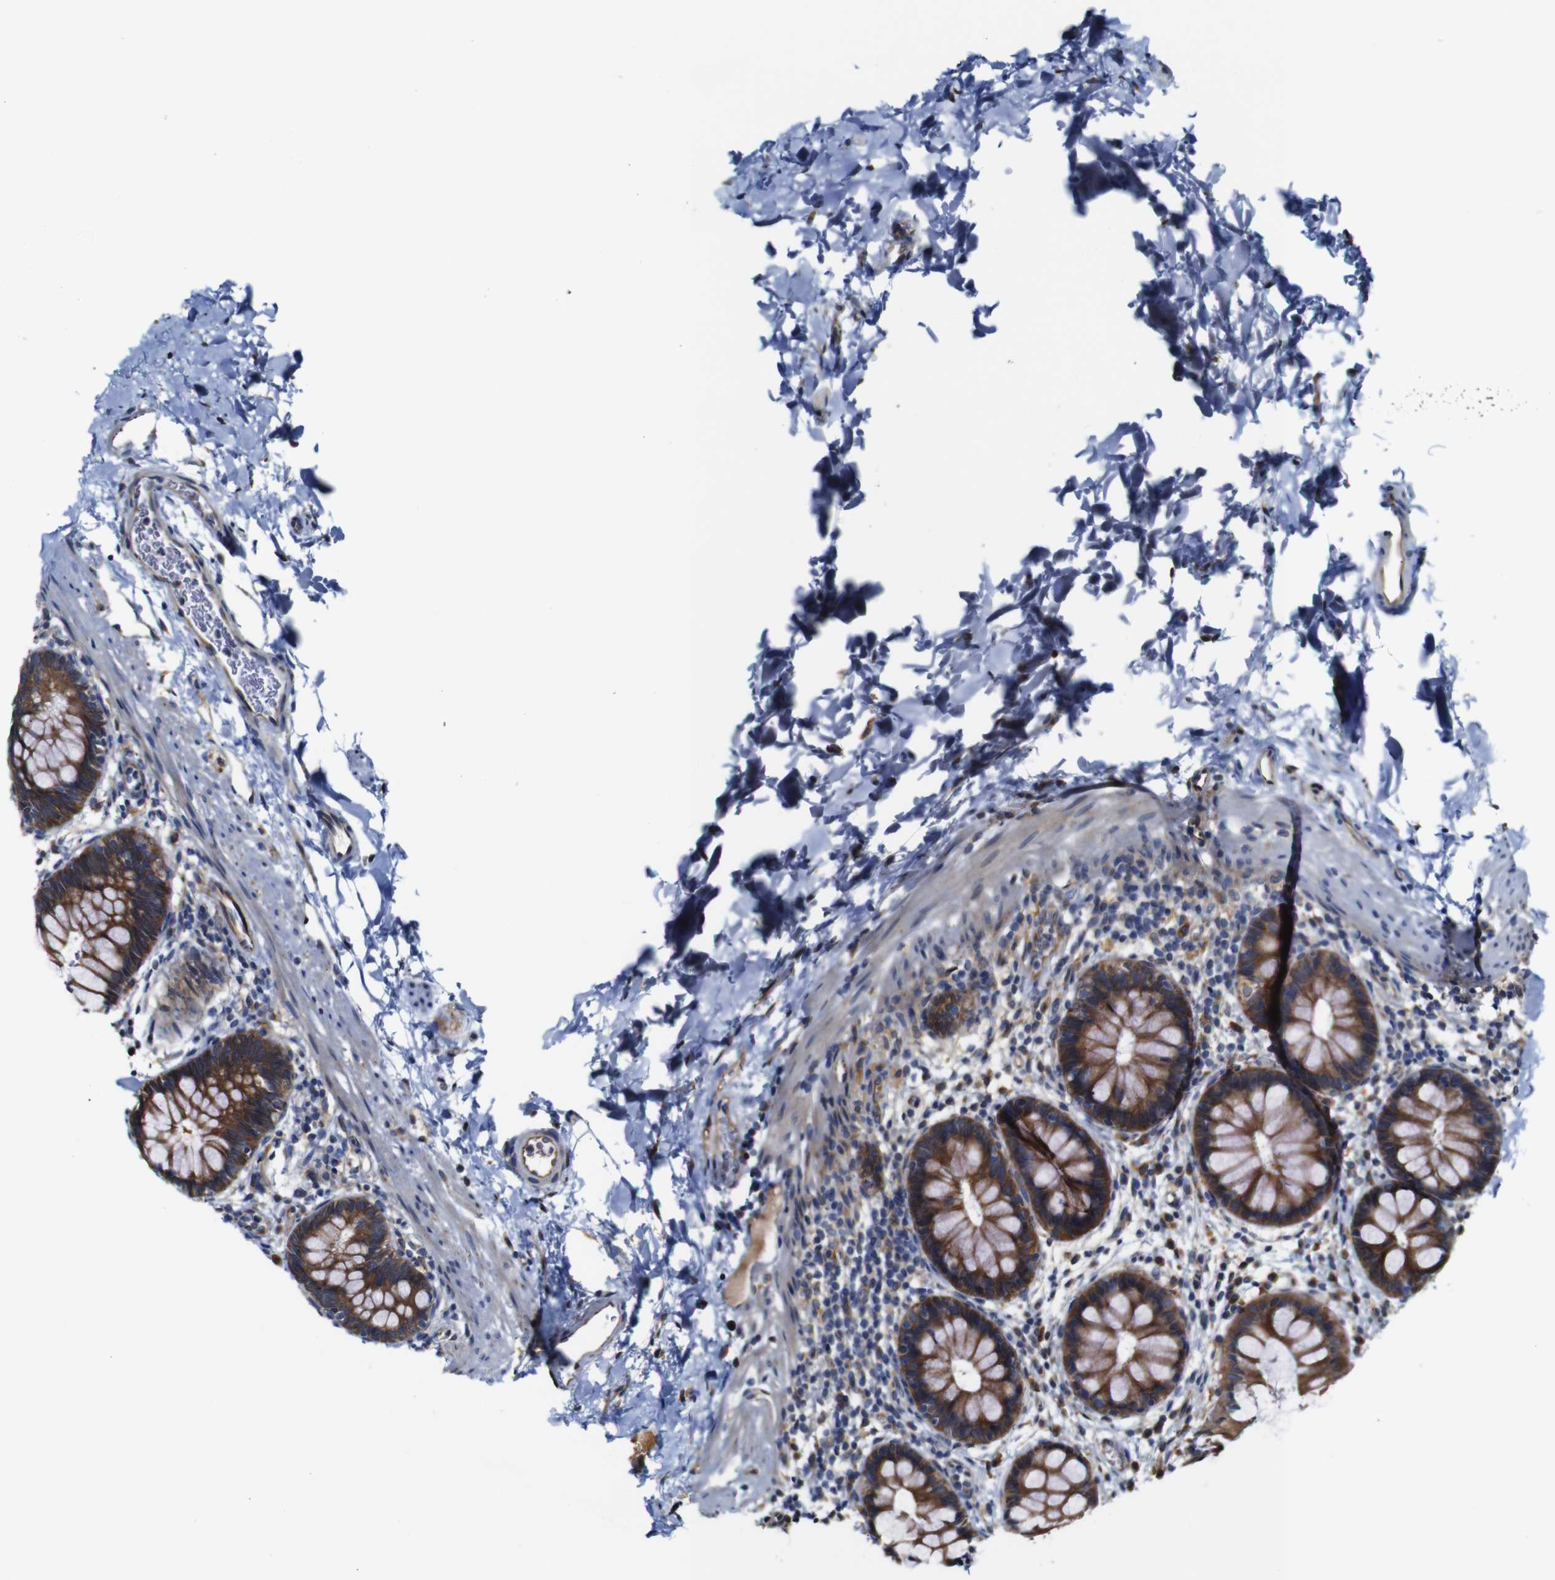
{"staining": {"intensity": "strong", "quantity": ">75%", "location": "cytoplasmic/membranous"}, "tissue": "rectum", "cell_type": "Glandular cells", "image_type": "normal", "snomed": [{"axis": "morphology", "description": "Normal tissue, NOS"}, {"axis": "topography", "description": "Rectum"}], "caption": "Protein expression by immunohistochemistry displays strong cytoplasmic/membranous expression in approximately >75% of glandular cells in benign rectum. (DAB (3,3'-diaminobenzidine) IHC, brown staining for protein, blue staining for nuclei).", "gene": "CLCC1", "patient": {"sex": "female", "age": 24}}